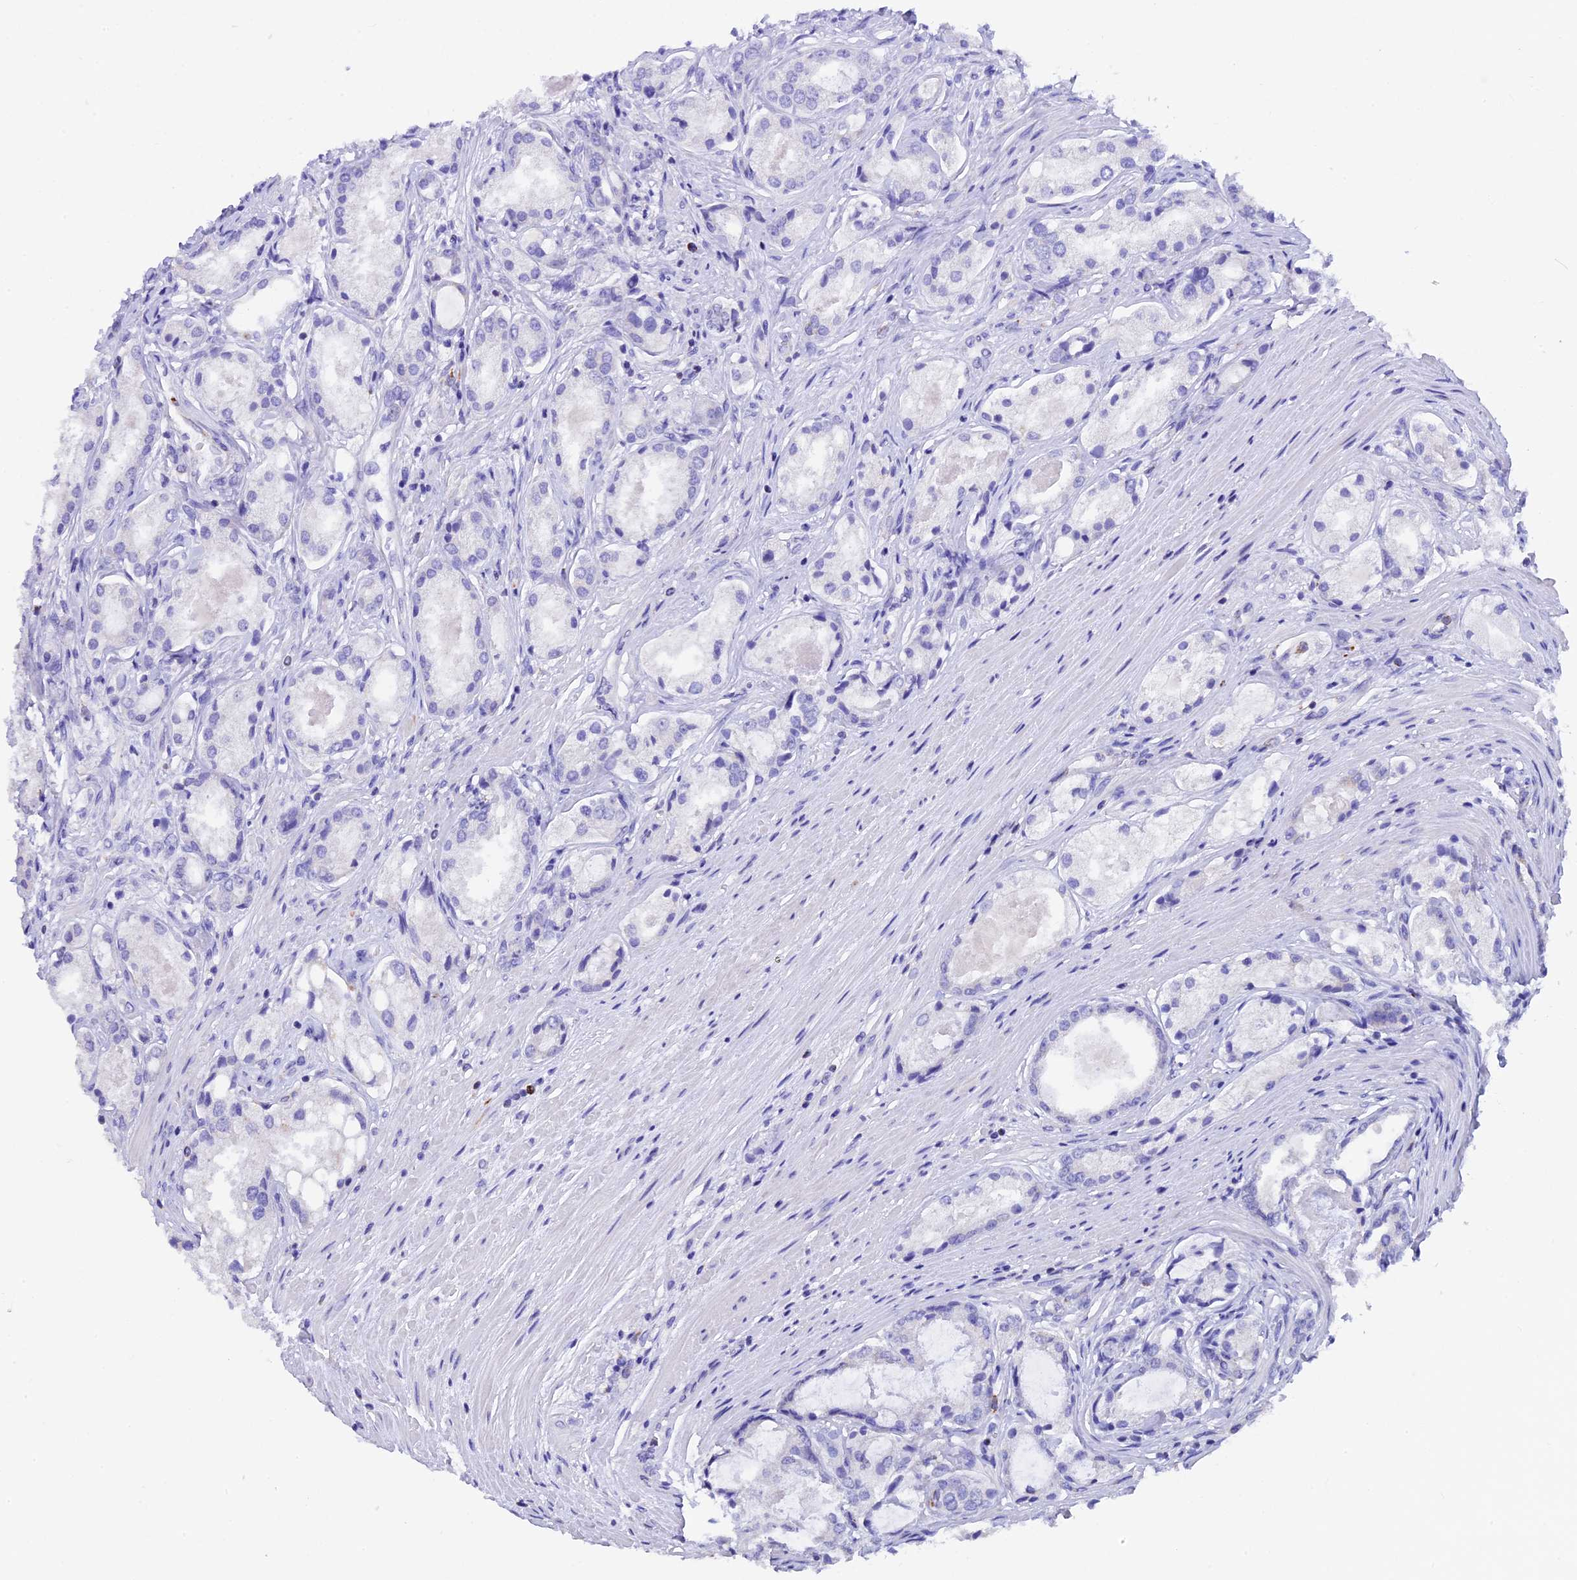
{"staining": {"intensity": "negative", "quantity": "none", "location": "none"}, "tissue": "prostate cancer", "cell_type": "Tumor cells", "image_type": "cancer", "snomed": [{"axis": "morphology", "description": "Adenocarcinoma, Low grade"}, {"axis": "topography", "description": "Prostate"}], "caption": "Immunohistochemistry histopathology image of human prostate cancer (low-grade adenocarcinoma) stained for a protein (brown), which reveals no staining in tumor cells.", "gene": "SLC8B1", "patient": {"sex": "male", "age": 68}}